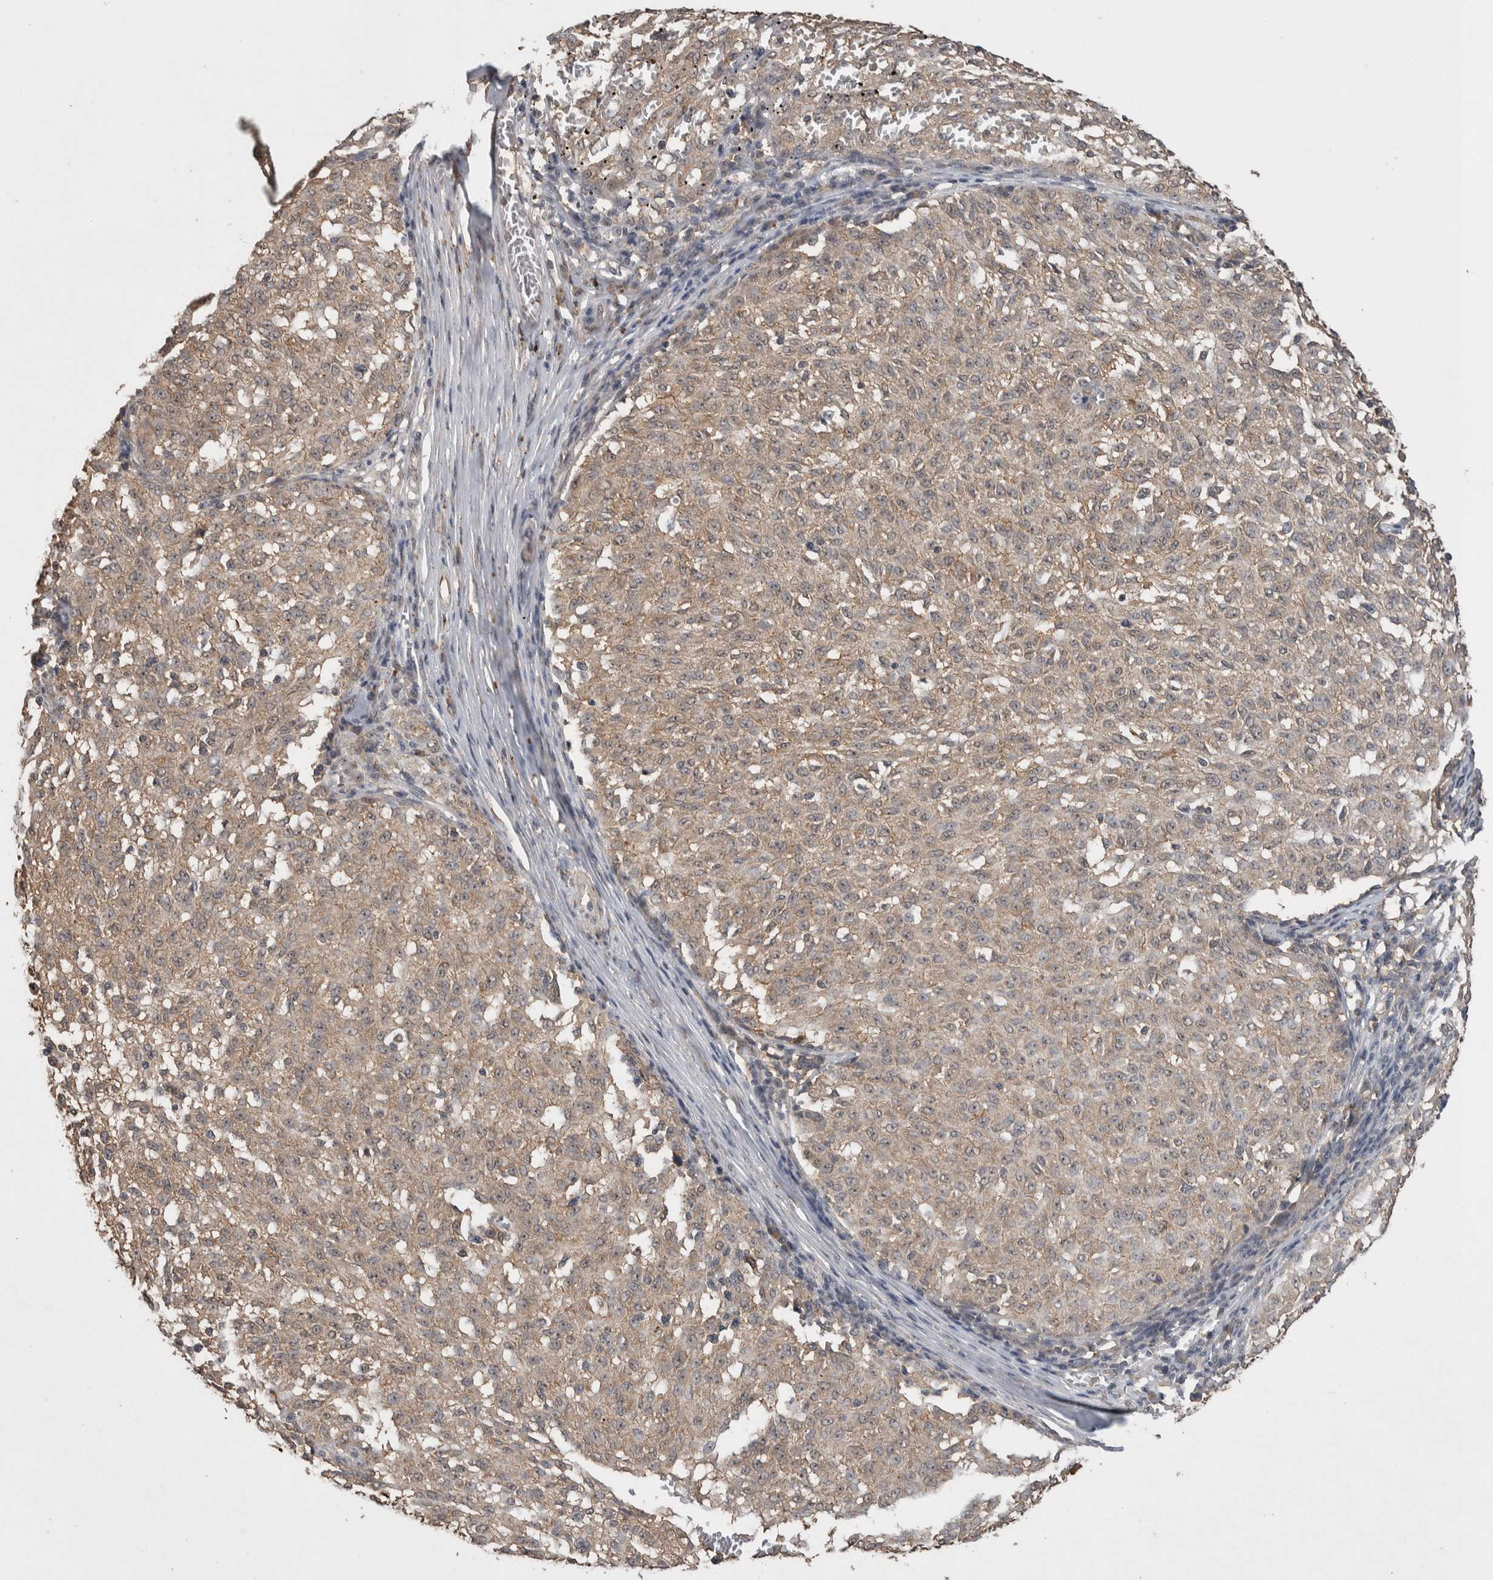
{"staining": {"intensity": "weak", "quantity": ">75%", "location": "cytoplasmic/membranous"}, "tissue": "melanoma", "cell_type": "Tumor cells", "image_type": "cancer", "snomed": [{"axis": "morphology", "description": "Malignant melanoma, NOS"}, {"axis": "topography", "description": "Skin"}], "caption": "This photomicrograph shows IHC staining of human melanoma, with low weak cytoplasmic/membranous staining in about >75% of tumor cells.", "gene": "DVL2", "patient": {"sex": "female", "age": 72}}